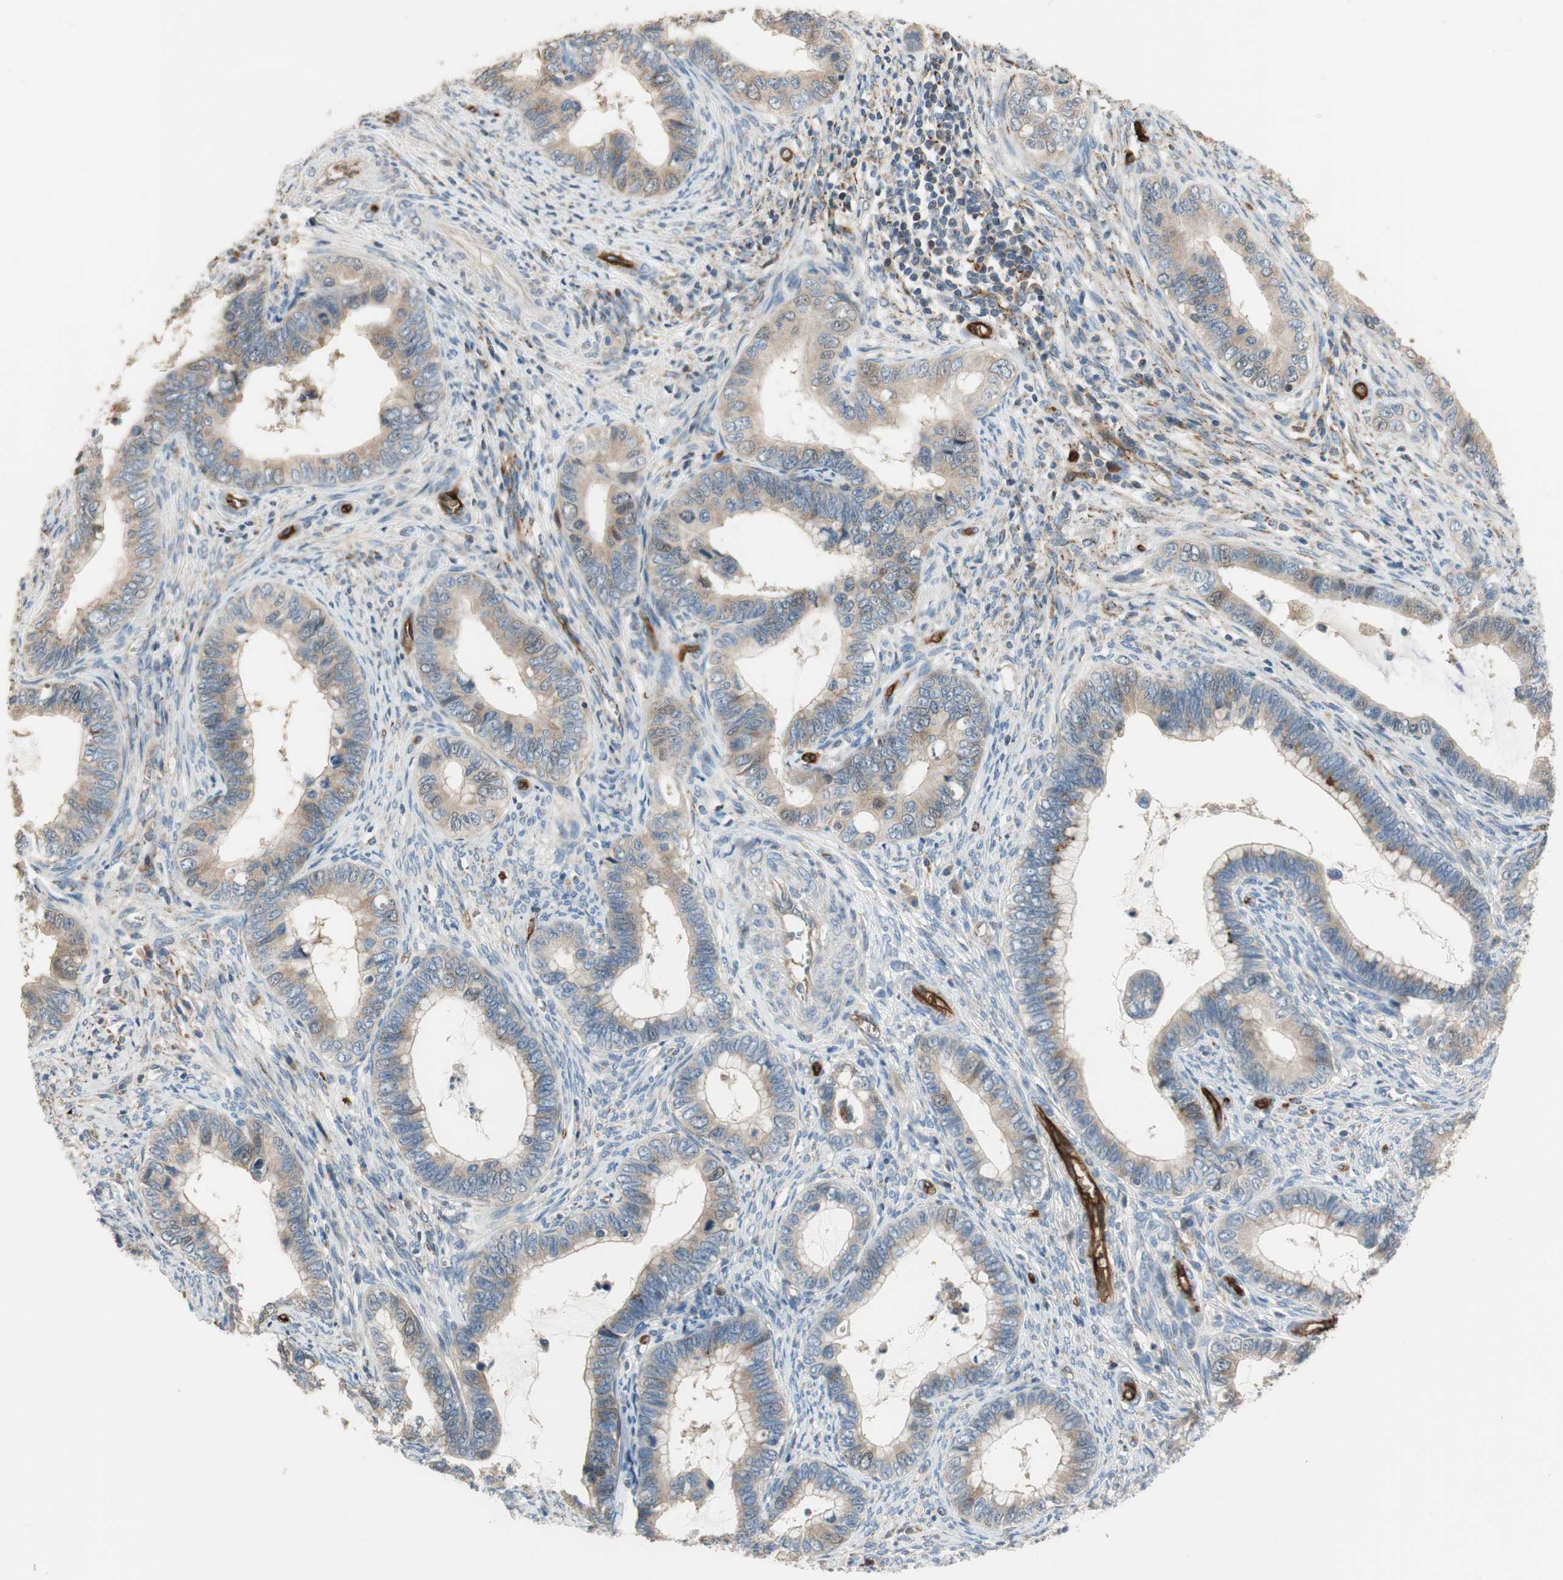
{"staining": {"intensity": "weak", "quantity": "25%-75%", "location": "cytoplasmic/membranous"}, "tissue": "cervical cancer", "cell_type": "Tumor cells", "image_type": "cancer", "snomed": [{"axis": "morphology", "description": "Adenocarcinoma, NOS"}, {"axis": "topography", "description": "Cervix"}], "caption": "Approximately 25%-75% of tumor cells in human cervical adenocarcinoma exhibit weak cytoplasmic/membranous protein positivity as visualized by brown immunohistochemical staining.", "gene": "ALPL", "patient": {"sex": "female", "age": 44}}